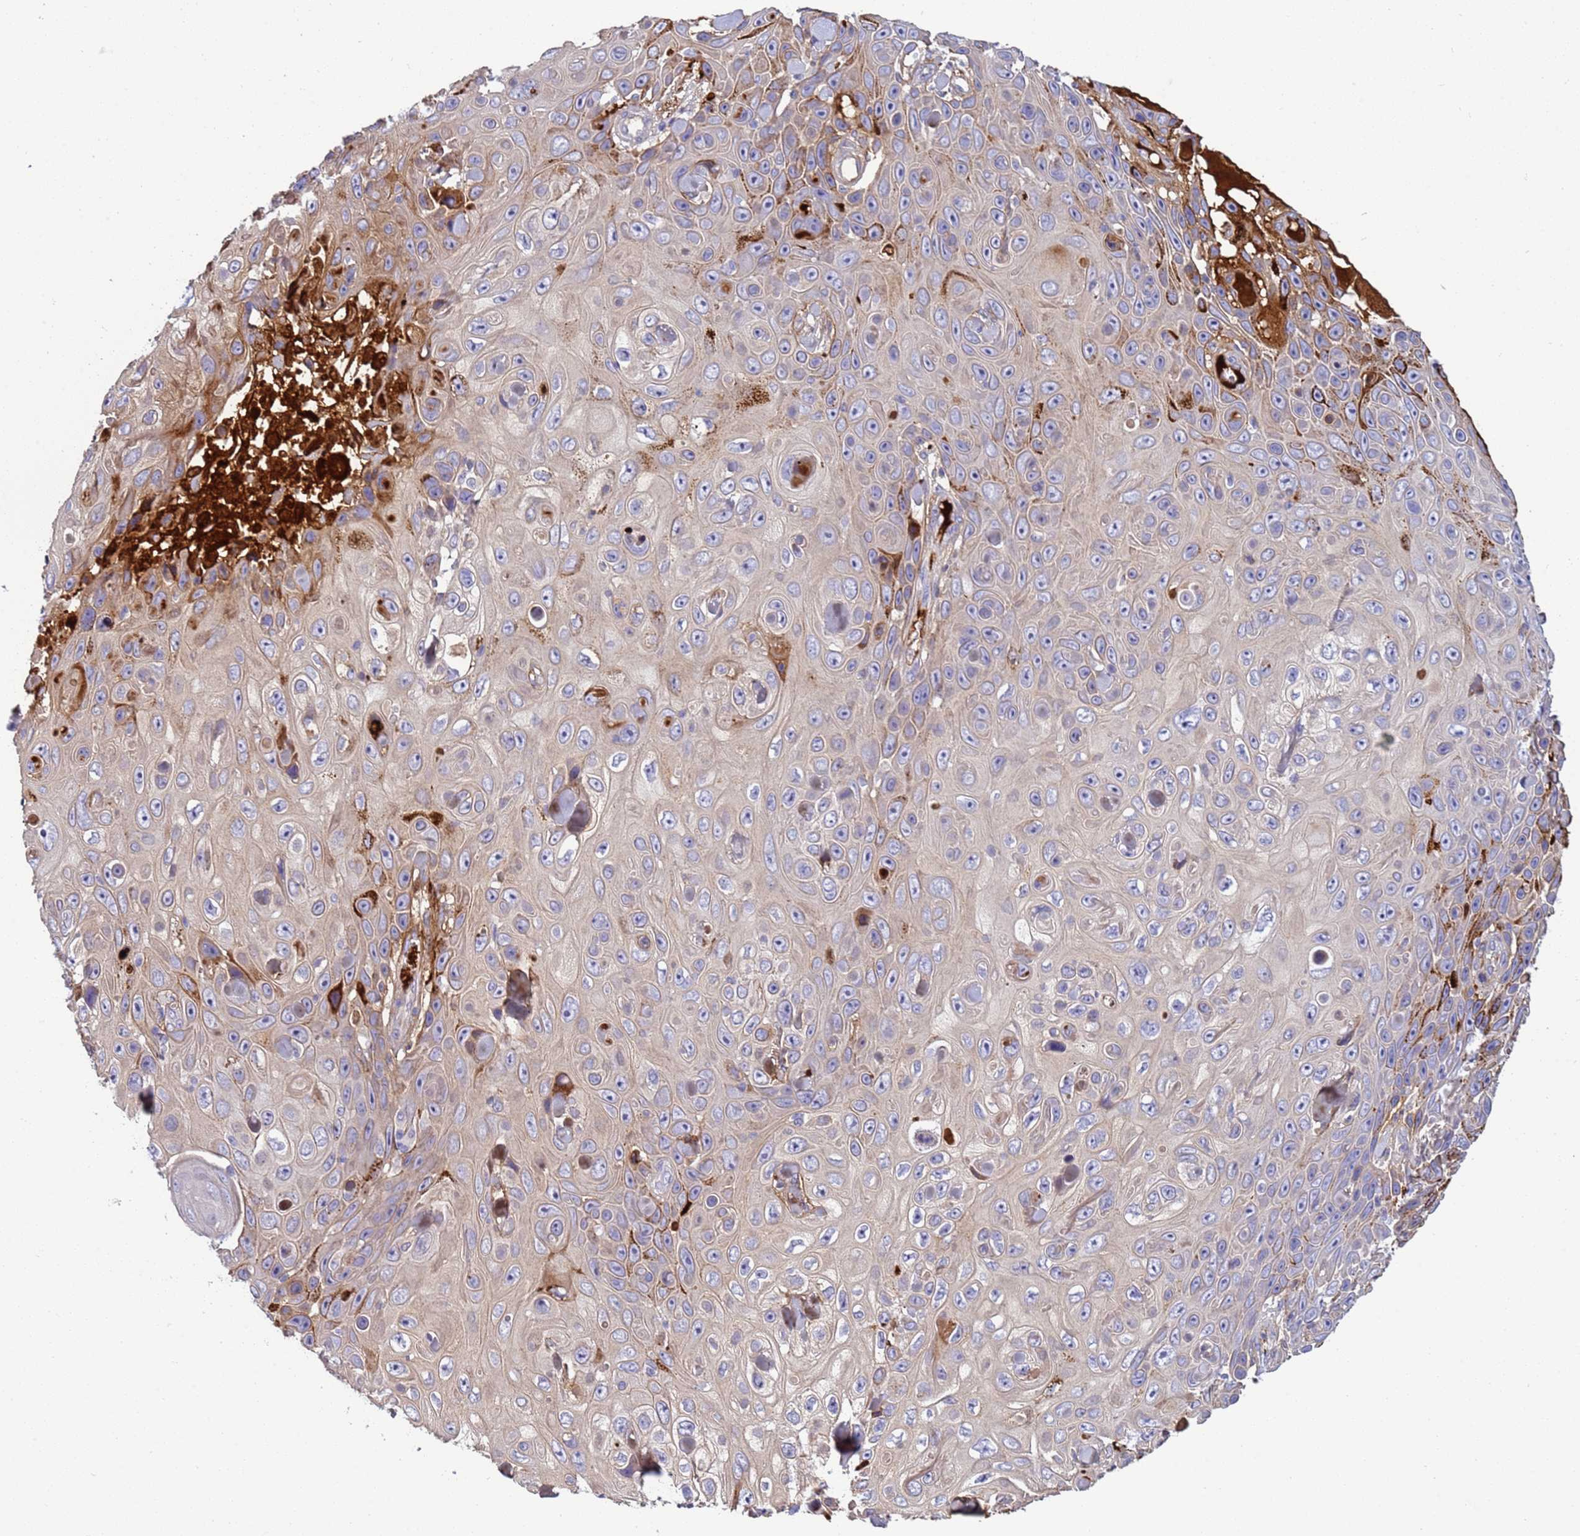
{"staining": {"intensity": "strong", "quantity": "<25%", "location": "cytoplasmic/membranous"}, "tissue": "skin cancer", "cell_type": "Tumor cells", "image_type": "cancer", "snomed": [{"axis": "morphology", "description": "Squamous cell carcinoma, NOS"}, {"axis": "topography", "description": "Skin"}], "caption": "IHC staining of skin cancer (squamous cell carcinoma), which reveals medium levels of strong cytoplasmic/membranous positivity in approximately <25% of tumor cells indicating strong cytoplasmic/membranous protein staining. The staining was performed using DAB (brown) for protein detection and nuclei were counterstained in hematoxylin (blue).", "gene": "TRIM51", "patient": {"sex": "male", "age": 82}}